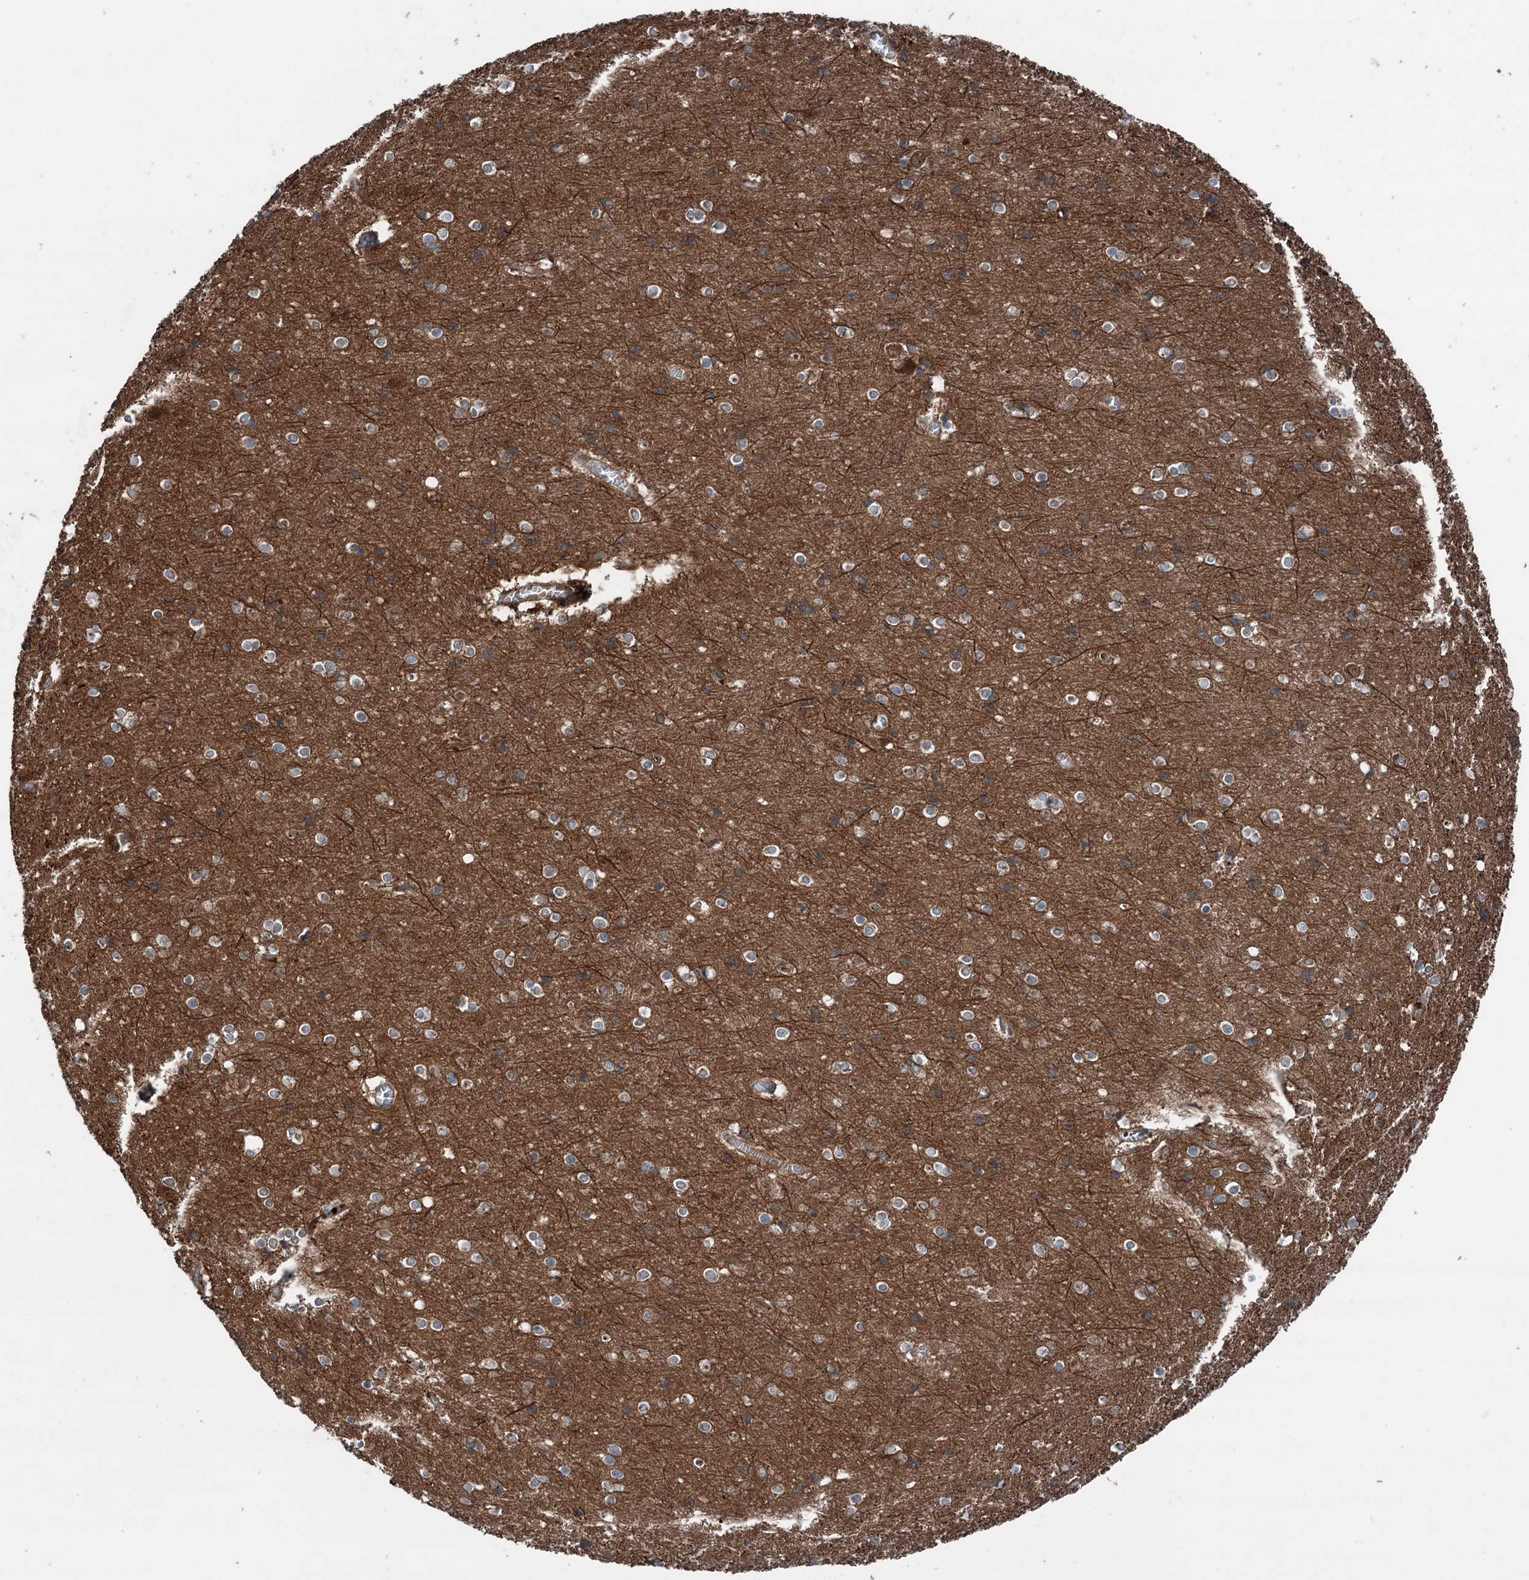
{"staining": {"intensity": "negative", "quantity": "none", "location": "none"}, "tissue": "cerebral cortex", "cell_type": "Endothelial cells", "image_type": "normal", "snomed": [{"axis": "morphology", "description": "Normal tissue, NOS"}, {"axis": "topography", "description": "Cerebral cortex"}], "caption": "High power microscopy photomicrograph of an immunohistochemistry photomicrograph of unremarkable cerebral cortex, revealing no significant expression in endothelial cells.", "gene": "ALAS1", "patient": {"sex": "male", "age": 54}}